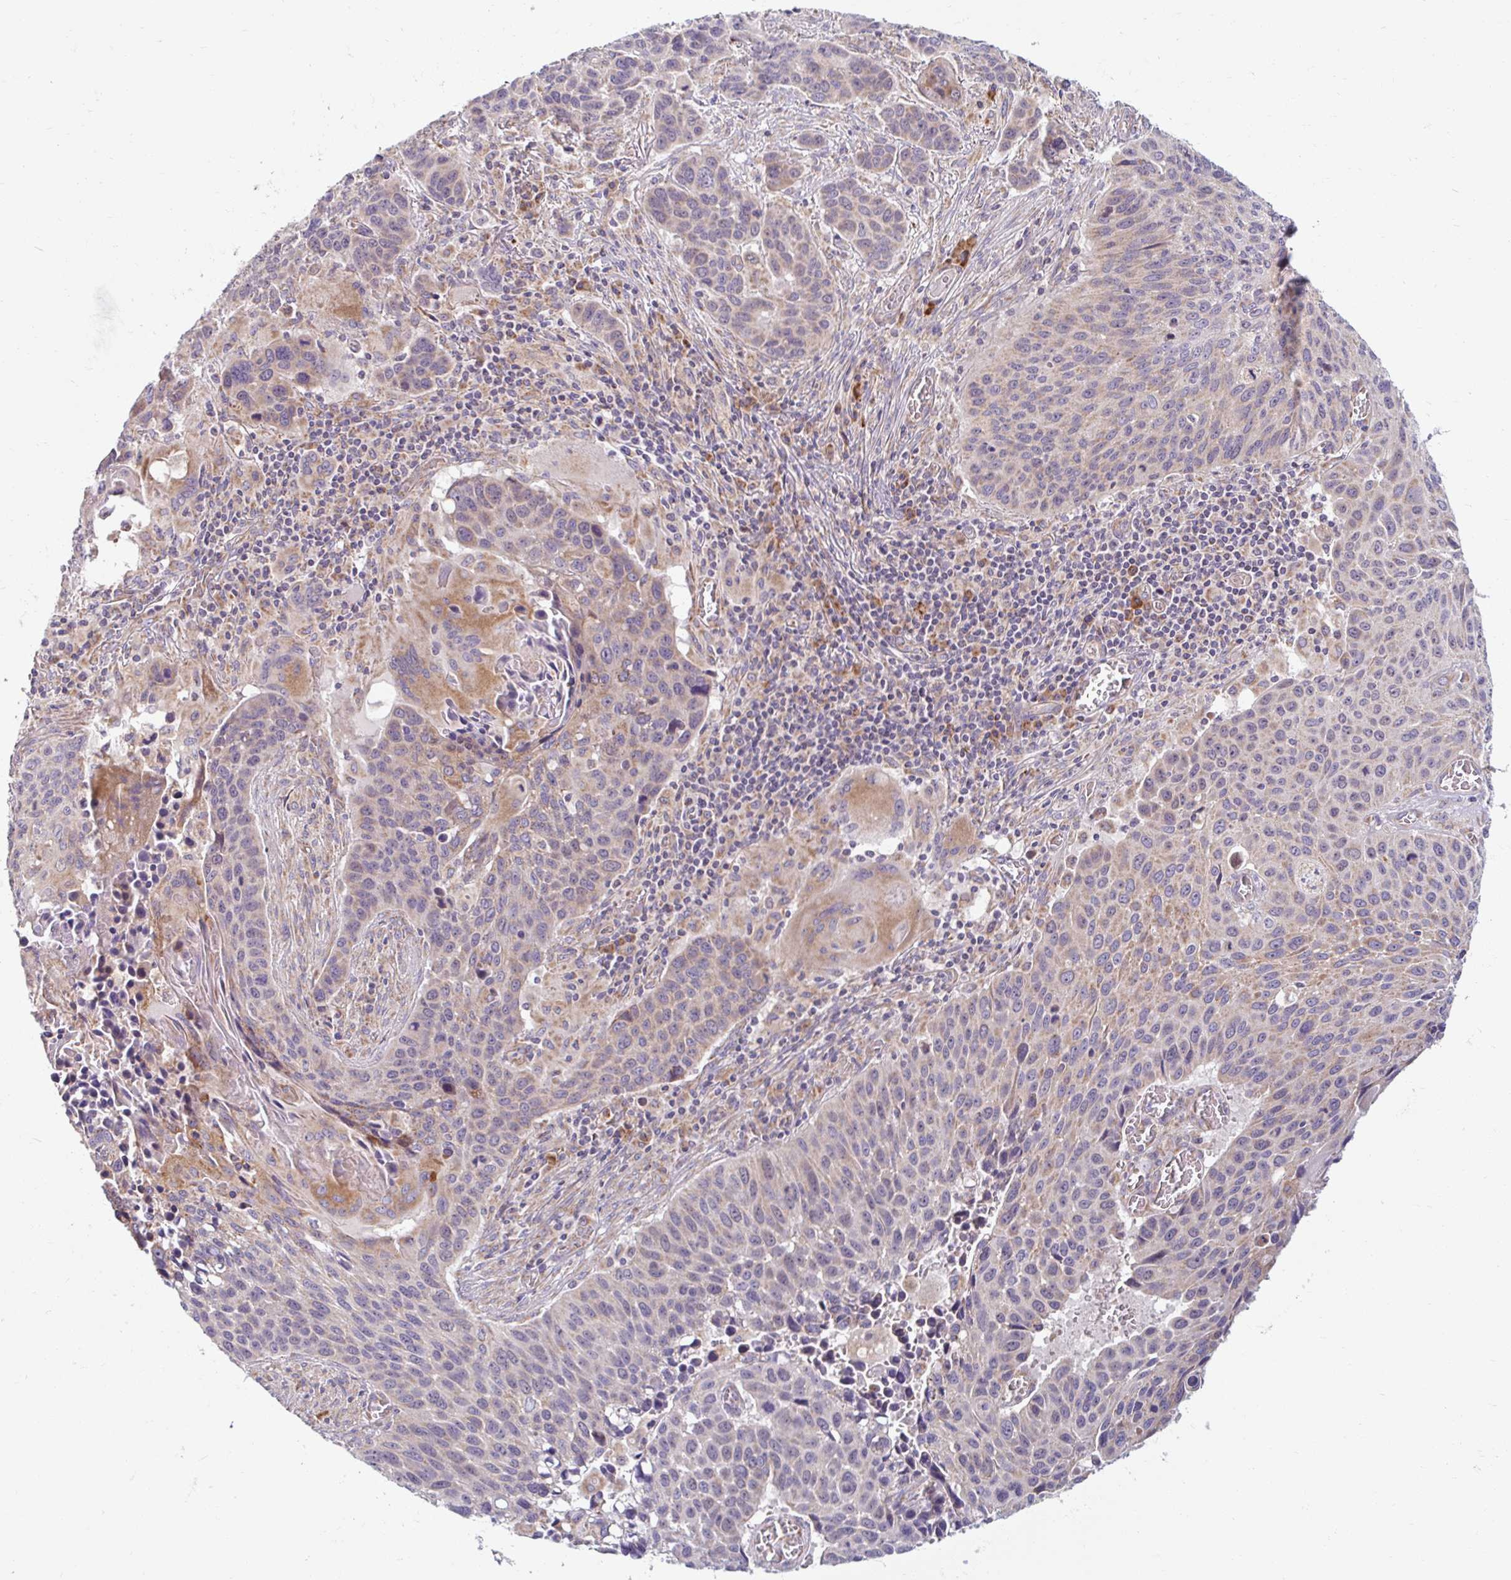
{"staining": {"intensity": "weak", "quantity": "<25%", "location": "cytoplasmic/membranous"}, "tissue": "lung cancer", "cell_type": "Tumor cells", "image_type": "cancer", "snomed": [{"axis": "morphology", "description": "Squamous cell carcinoma, NOS"}, {"axis": "topography", "description": "Lung"}], "caption": "Immunohistochemistry (IHC) image of neoplastic tissue: human lung cancer (squamous cell carcinoma) stained with DAB exhibits no significant protein positivity in tumor cells. (DAB IHC, high magnification).", "gene": "SKP2", "patient": {"sex": "male", "age": 68}}